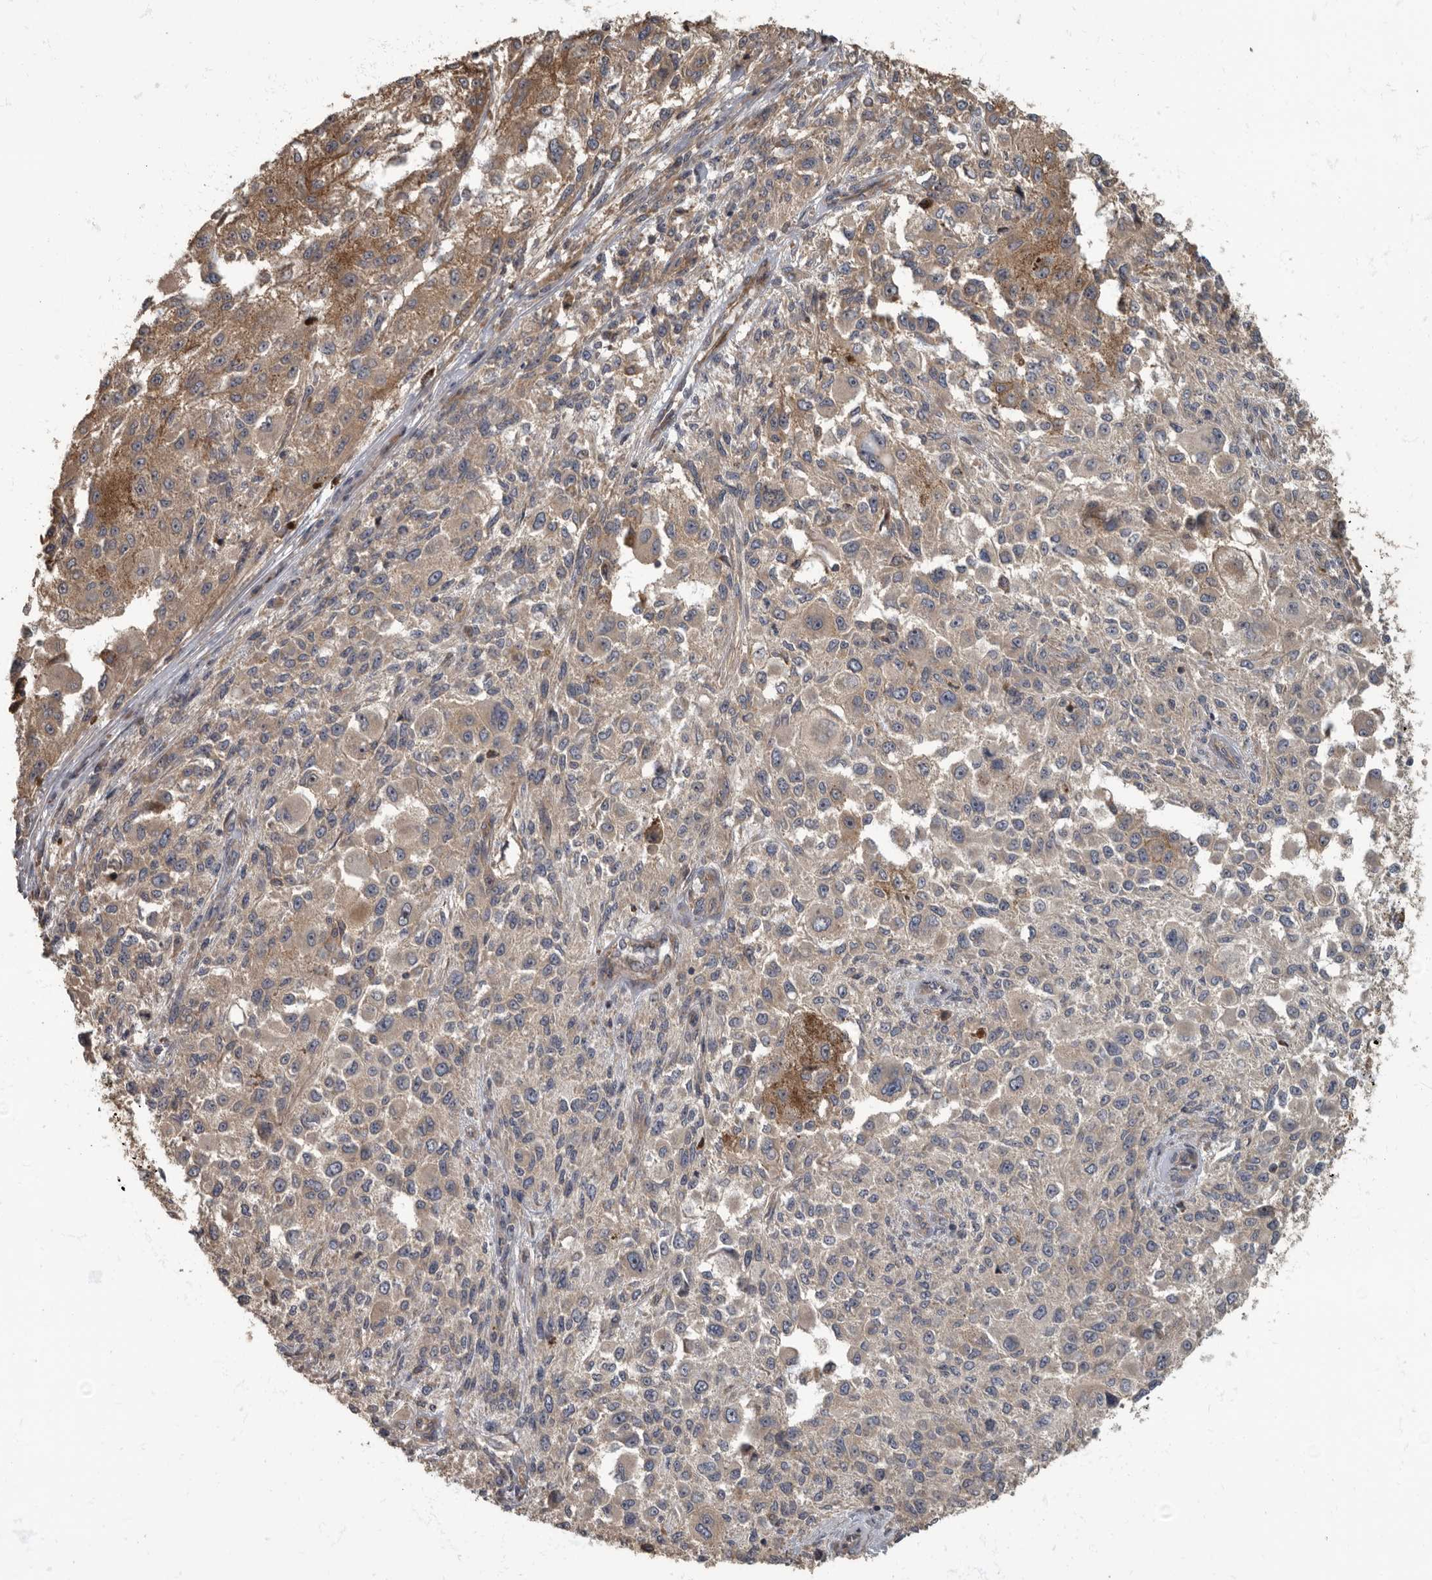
{"staining": {"intensity": "moderate", "quantity": "<25%", "location": "cytoplasmic/membranous"}, "tissue": "melanoma", "cell_type": "Tumor cells", "image_type": "cancer", "snomed": [{"axis": "morphology", "description": "Necrosis, NOS"}, {"axis": "morphology", "description": "Malignant melanoma, NOS"}, {"axis": "topography", "description": "Skin"}], "caption": "Malignant melanoma stained with DAB immunohistochemistry (IHC) exhibits low levels of moderate cytoplasmic/membranous expression in about <25% of tumor cells.", "gene": "DAAM1", "patient": {"sex": "female", "age": 87}}